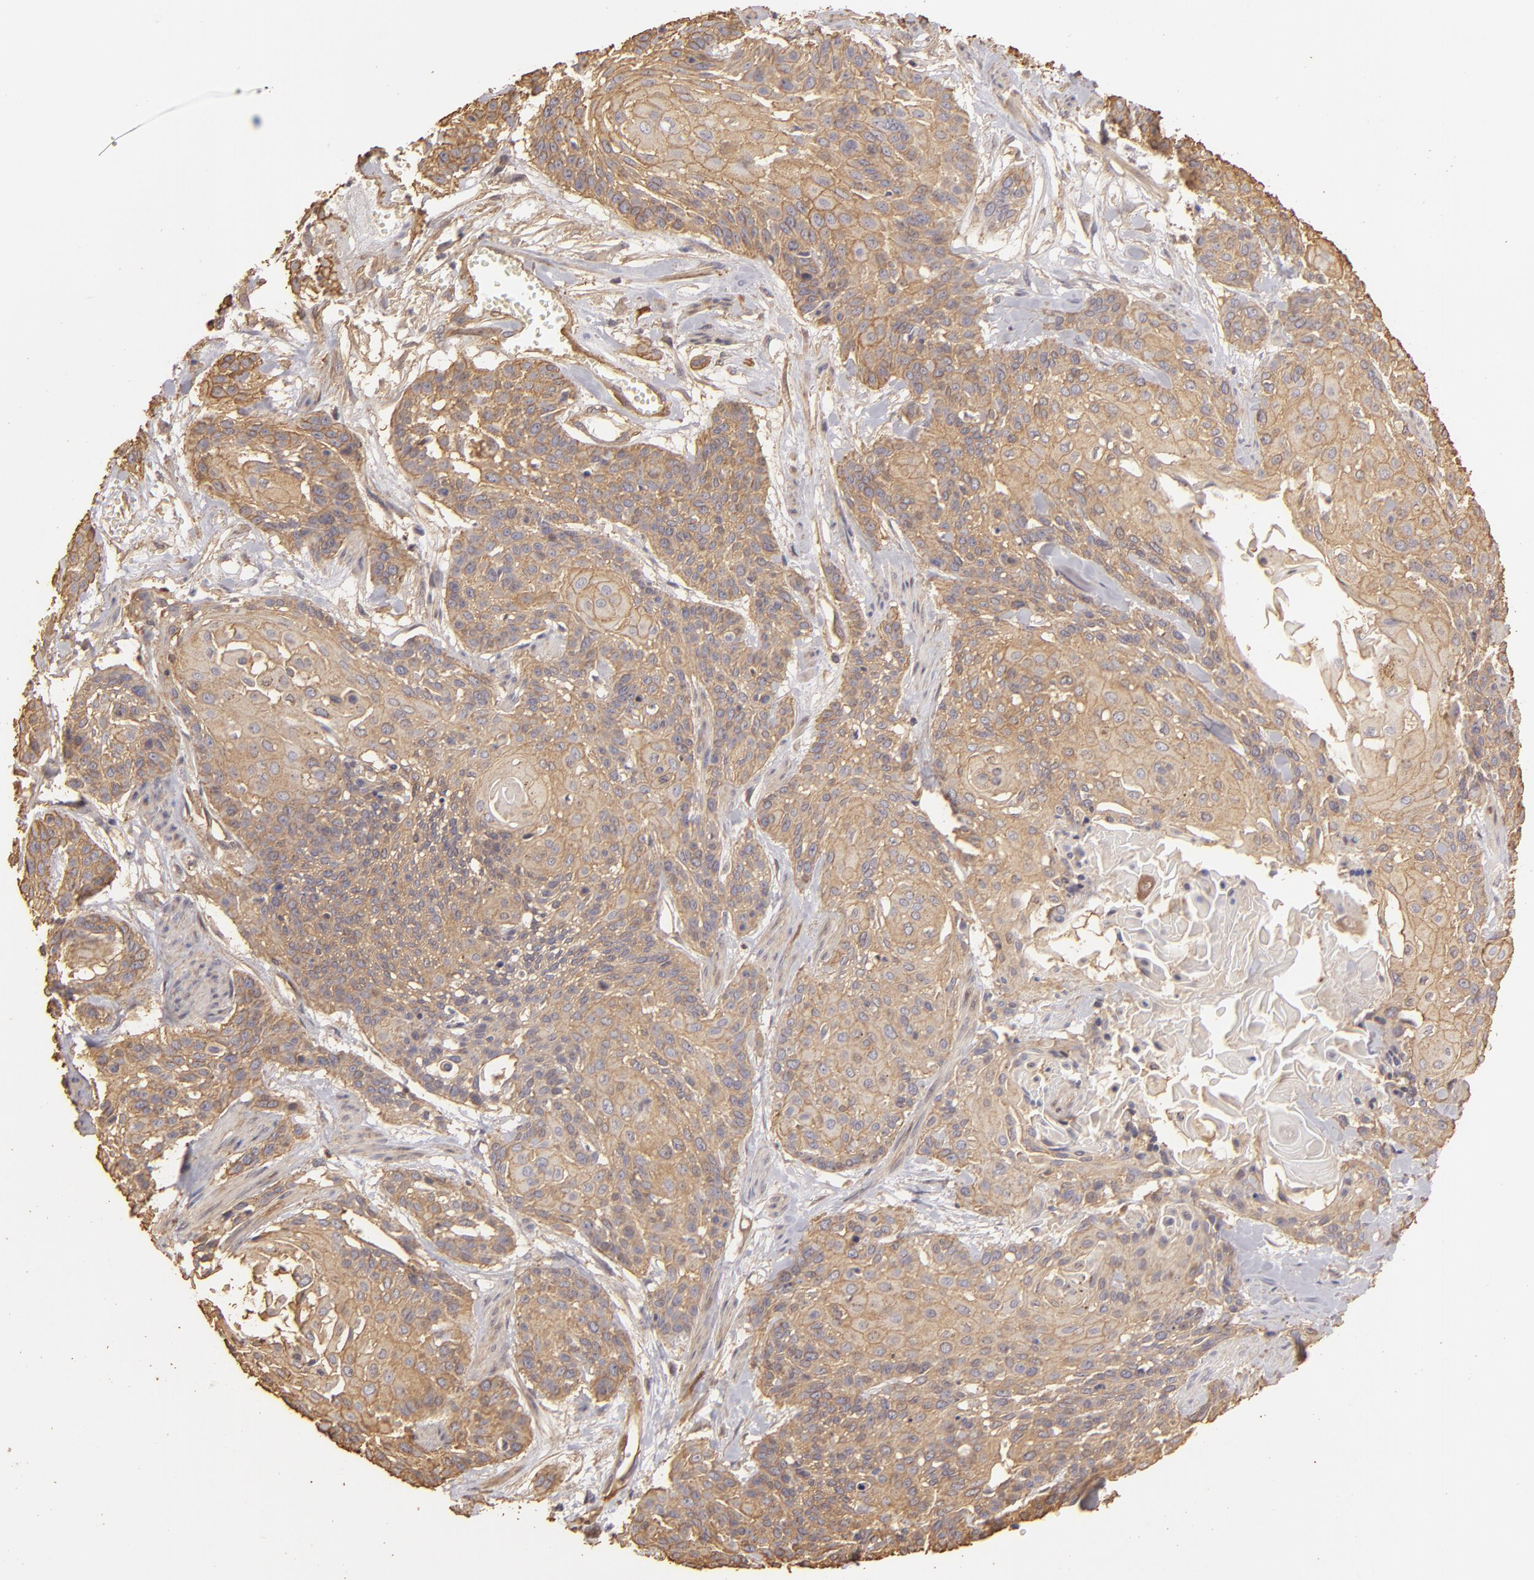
{"staining": {"intensity": "weak", "quantity": ">75%", "location": "cytoplasmic/membranous"}, "tissue": "cervical cancer", "cell_type": "Tumor cells", "image_type": "cancer", "snomed": [{"axis": "morphology", "description": "Squamous cell carcinoma, NOS"}, {"axis": "topography", "description": "Cervix"}], "caption": "Immunohistochemical staining of squamous cell carcinoma (cervical) reveals weak cytoplasmic/membranous protein staining in approximately >75% of tumor cells. (Brightfield microscopy of DAB IHC at high magnification).", "gene": "HSPB6", "patient": {"sex": "female", "age": 57}}